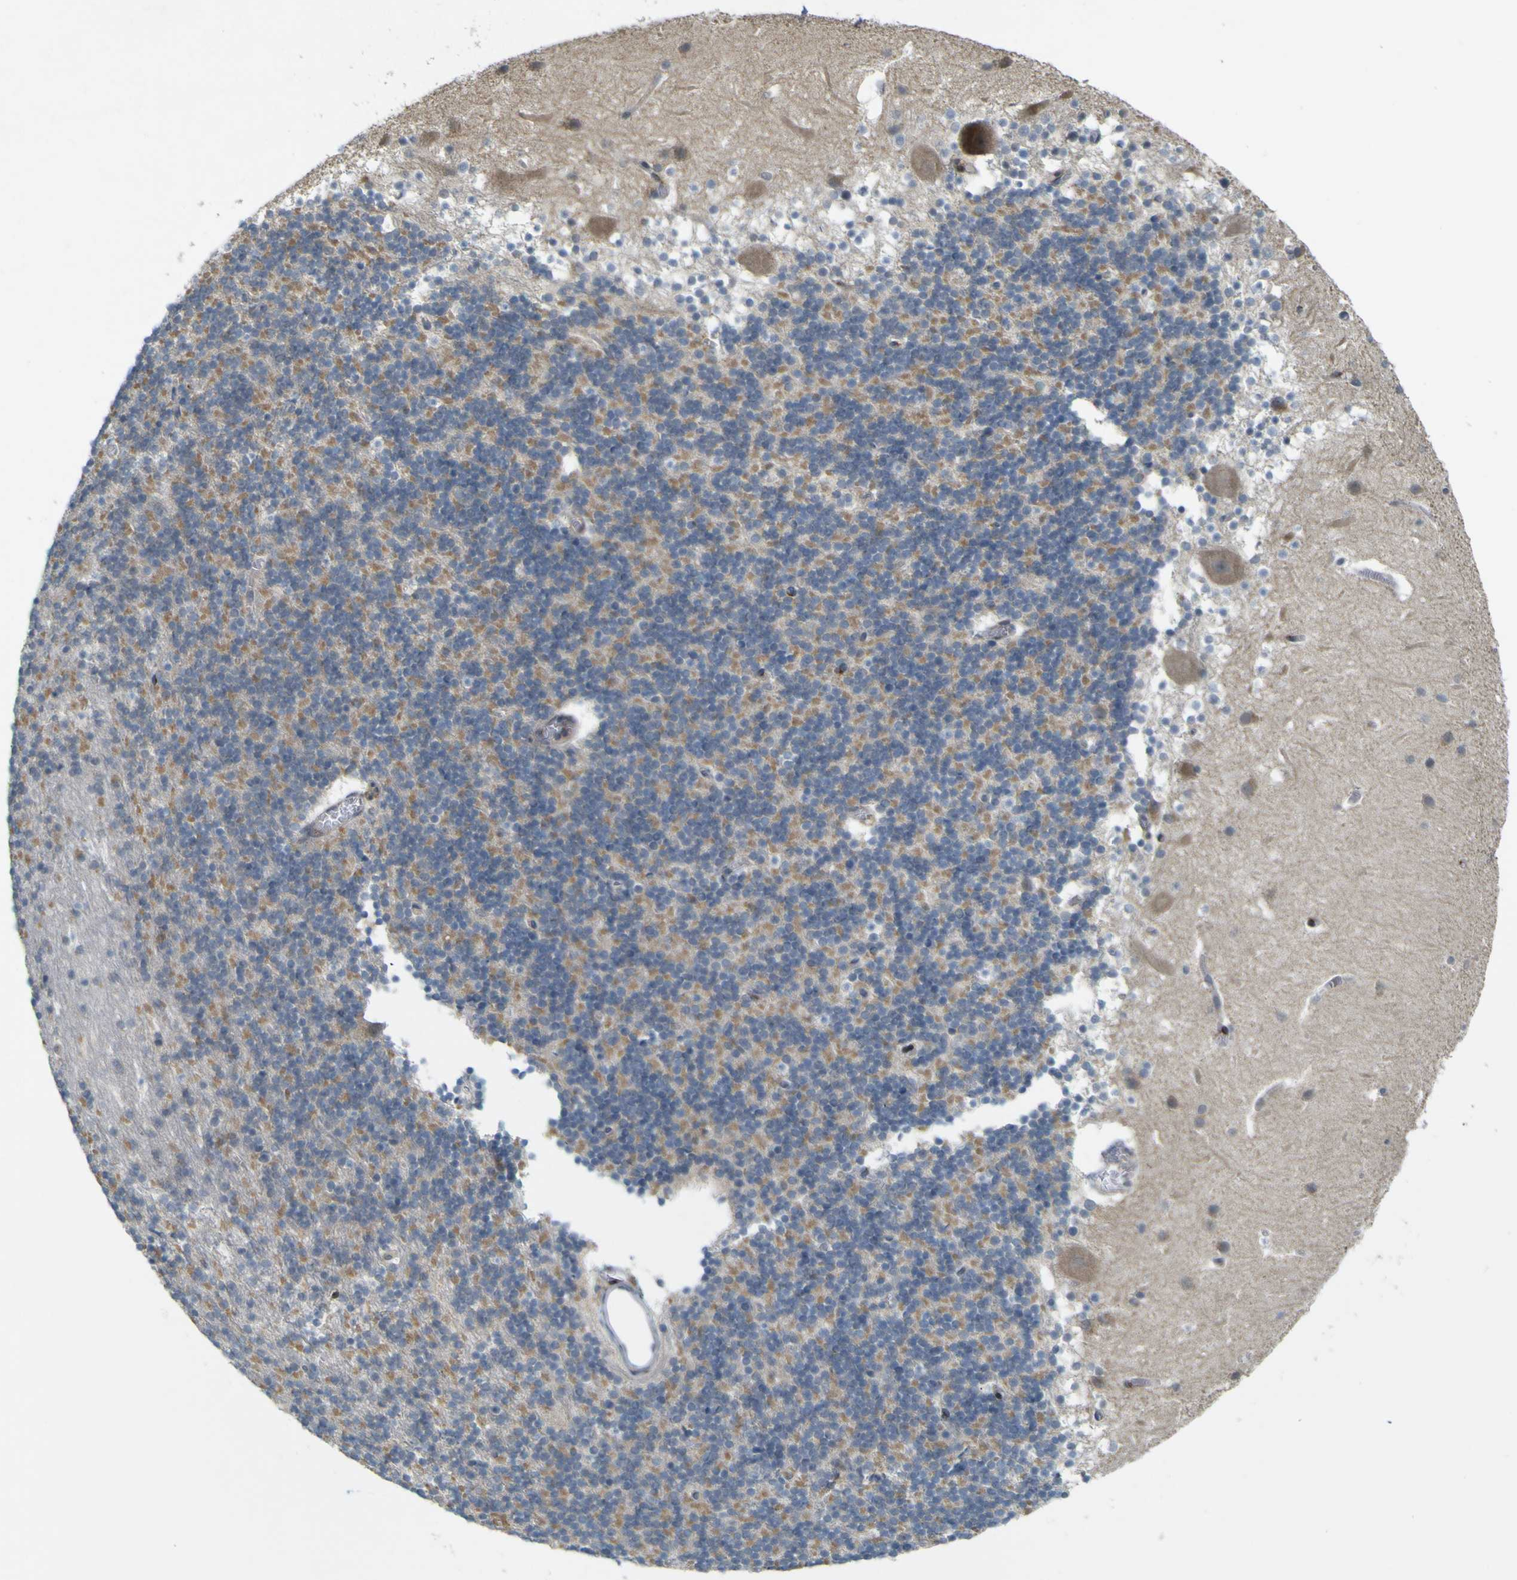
{"staining": {"intensity": "negative", "quantity": "none", "location": "none"}, "tissue": "cerebellum", "cell_type": "Cells in granular layer", "image_type": "normal", "snomed": [{"axis": "morphology", "description": "Normal tissue, NOS"}, {"axis": "topography", "description": "Cerebellum"}], "caption": "Immunohistochemistry (IHC) image of normal cerebellum stained for a protein (brown), which shows no expression in cells in granular layer.", "gene": "IGF2R", "patient": {"sex": "male", "age": 45}}